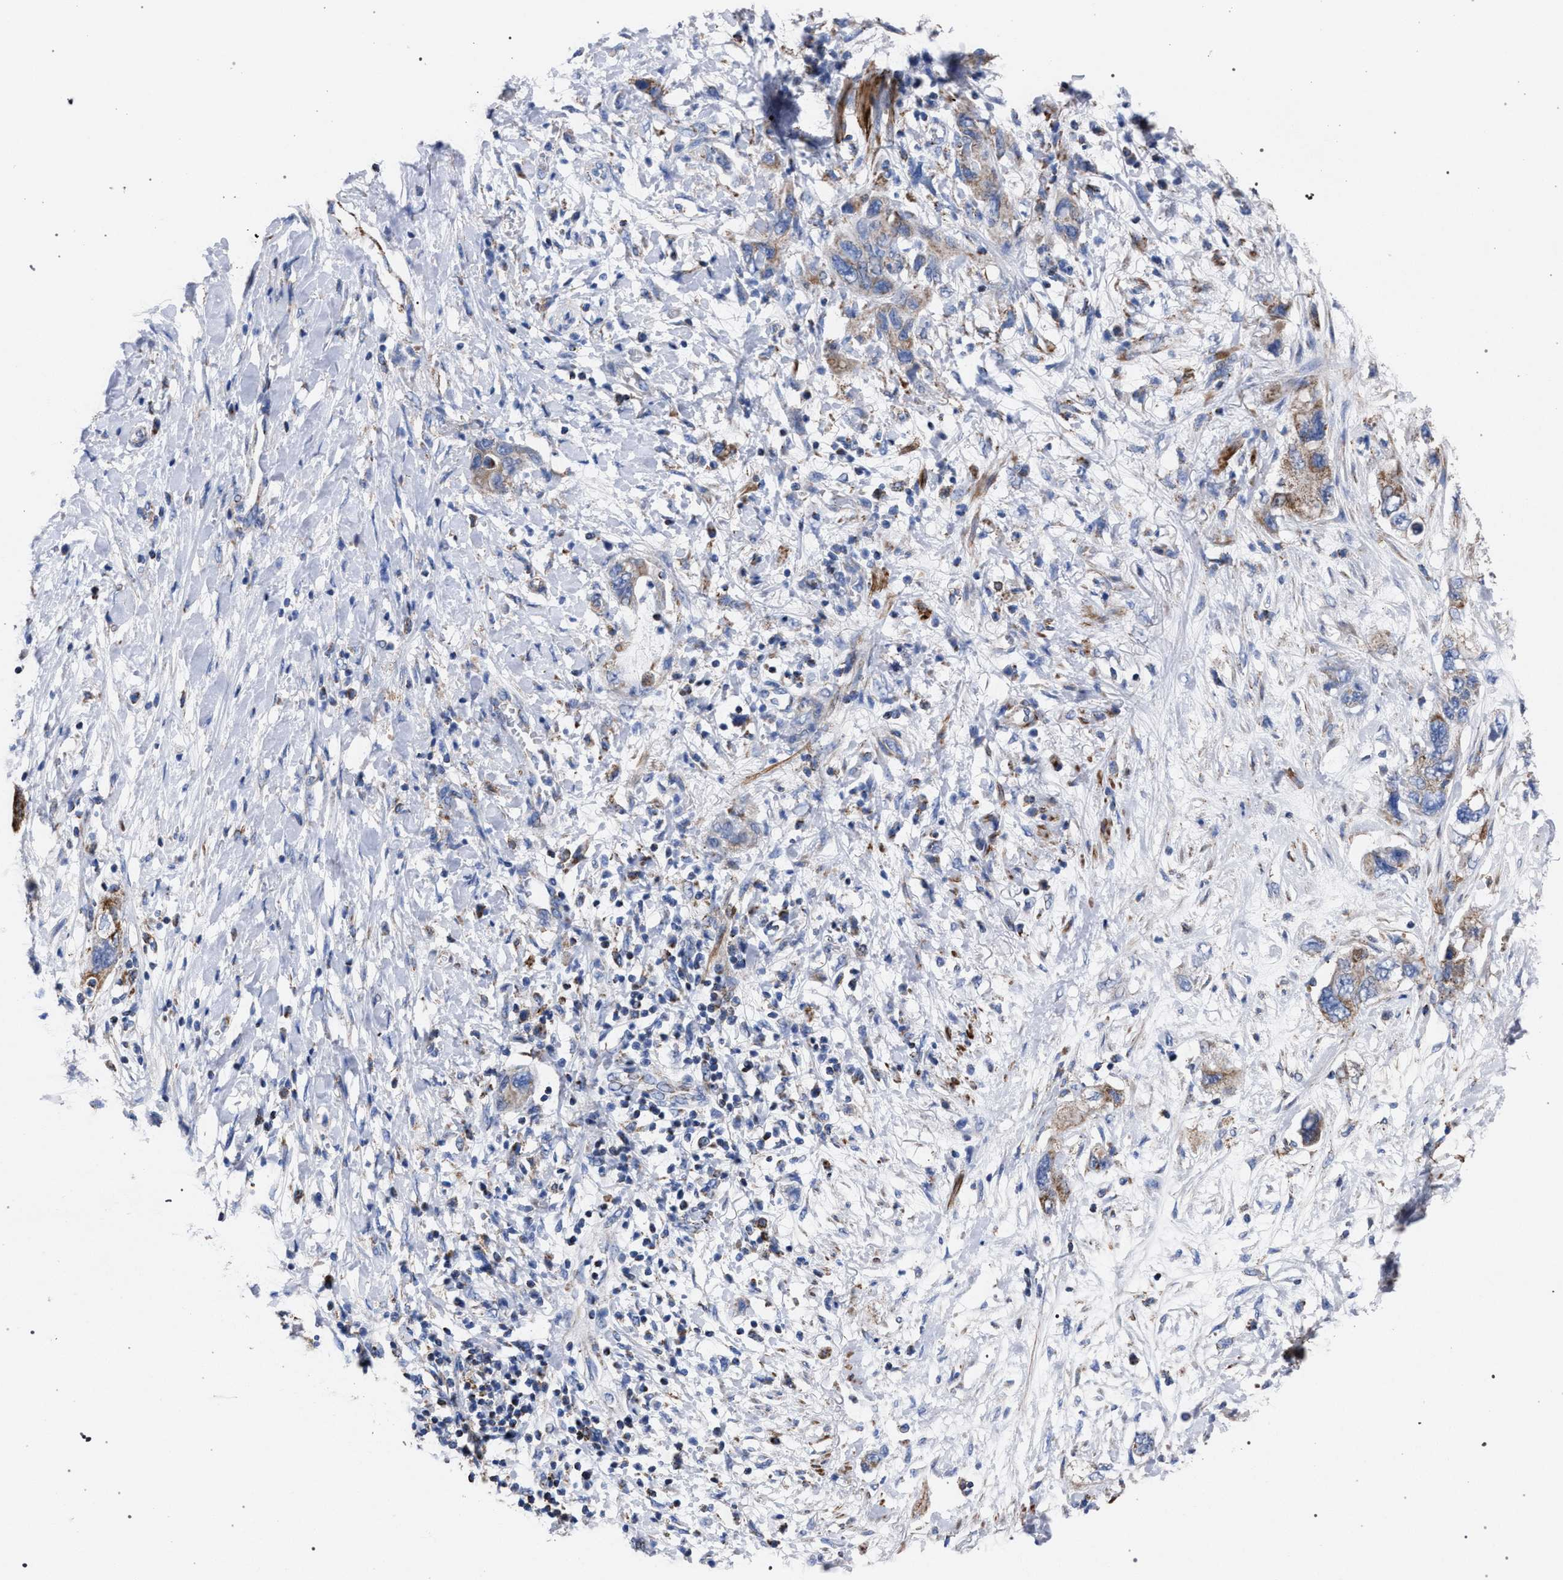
{"staining": {"intensity": "moderate", "quantity": ">75%", "location": "cytoplasmic/membranous"}, "tissue": "pancreatic cancer", "cell_type": "Tumor cells", "image_type": "cancer", "snomed": [{"axis": "morphology", "description": "Adenocarcinoma, NOS"}, {"axis": "topography", "description": "Pancreas"}], "caption": "A brown stain labels moderate cytoplasmic/membranous positivity of a protein in pancreatic adenocarcinoma tumor cells.", "gene": "ACADS", "patient": {"sex": "female", "age": 73}}